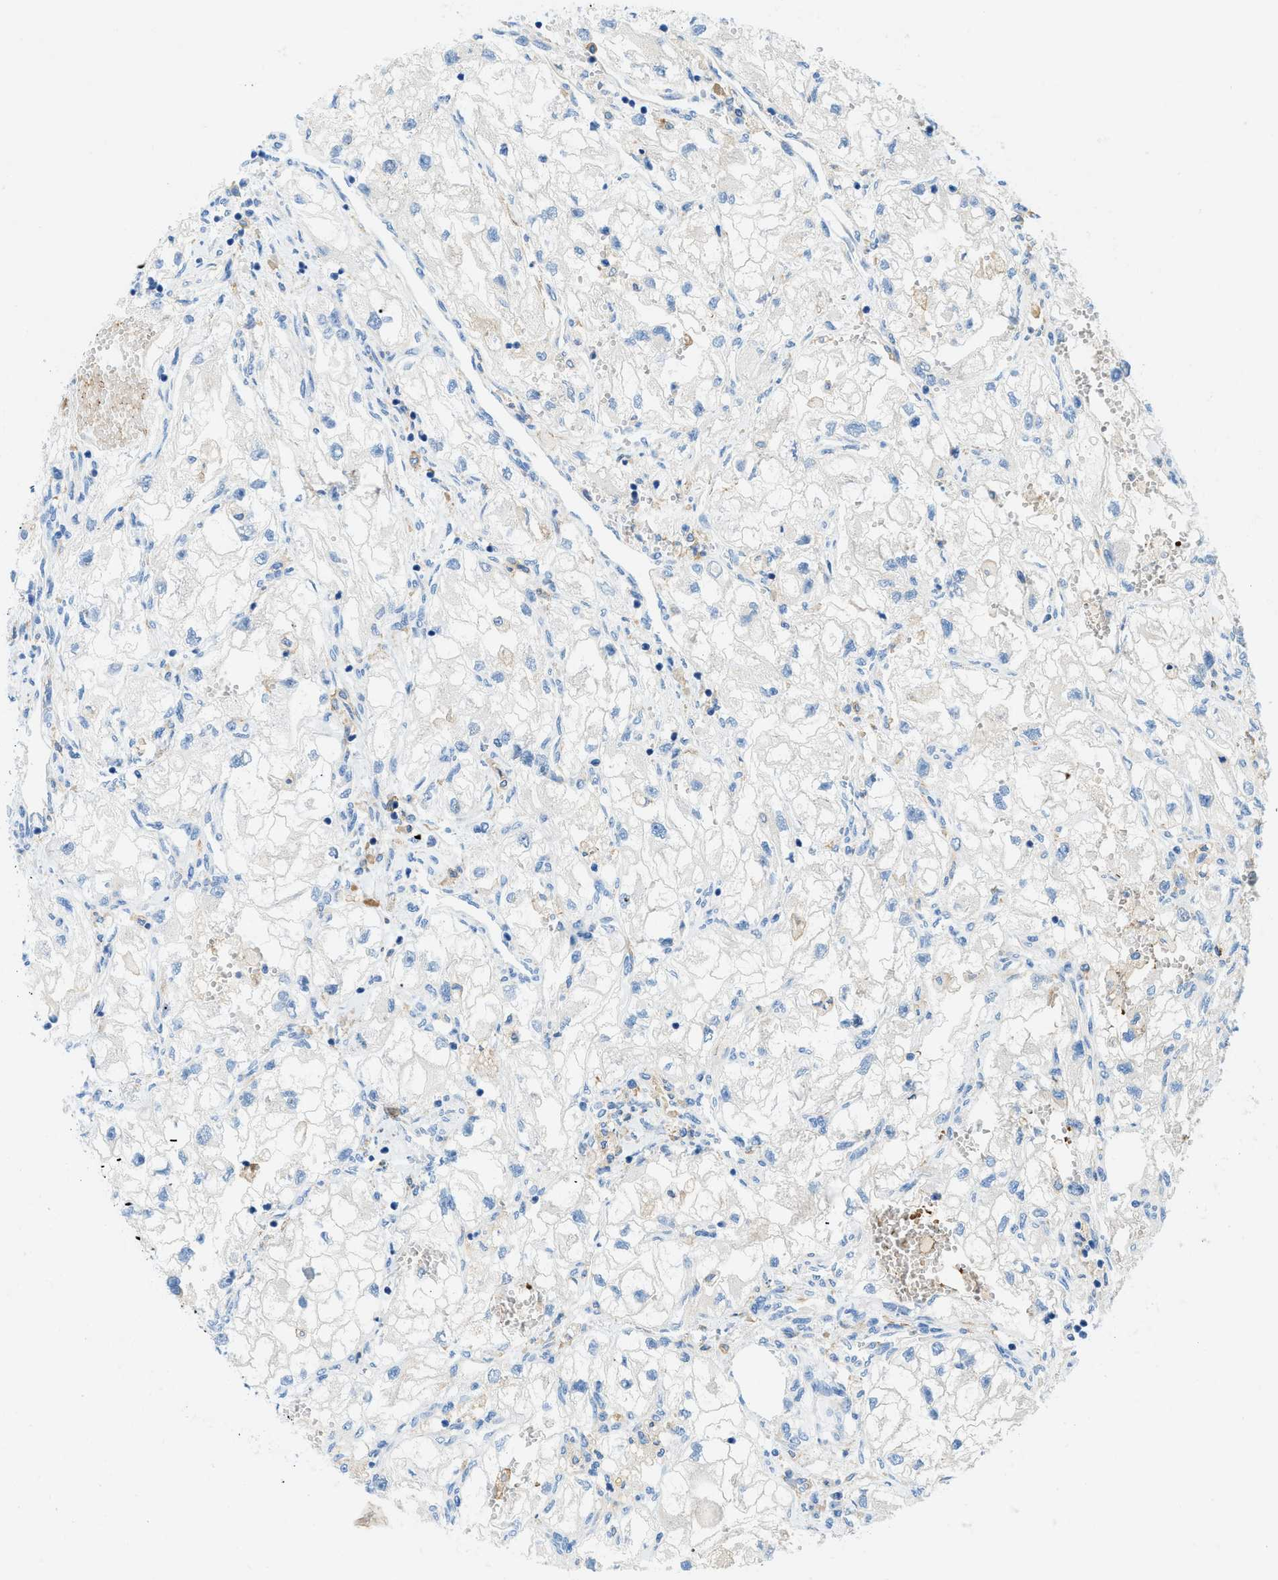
{"staining": {"intensity": "negative", "quantity": "none", "location": "none"}, "tissue": "renal cancer", "cell_type": "Tumor cells", "image_type": "cancer", "snomed": [{"axis": "morphology", "description": "Adenocarcinoma, NOS"}, {"axis": "topography", "description": "Kidney"}], "caption": "Immunohistochemical staining of adenocarcinoma (renal) demonstrates no significant expression in tumor cells. (Immunohistochemistry (ihc), brightfield microscopy, high magnification).", "gene": "ZNF831", "patient": {"sex": "female", "age": 70}}